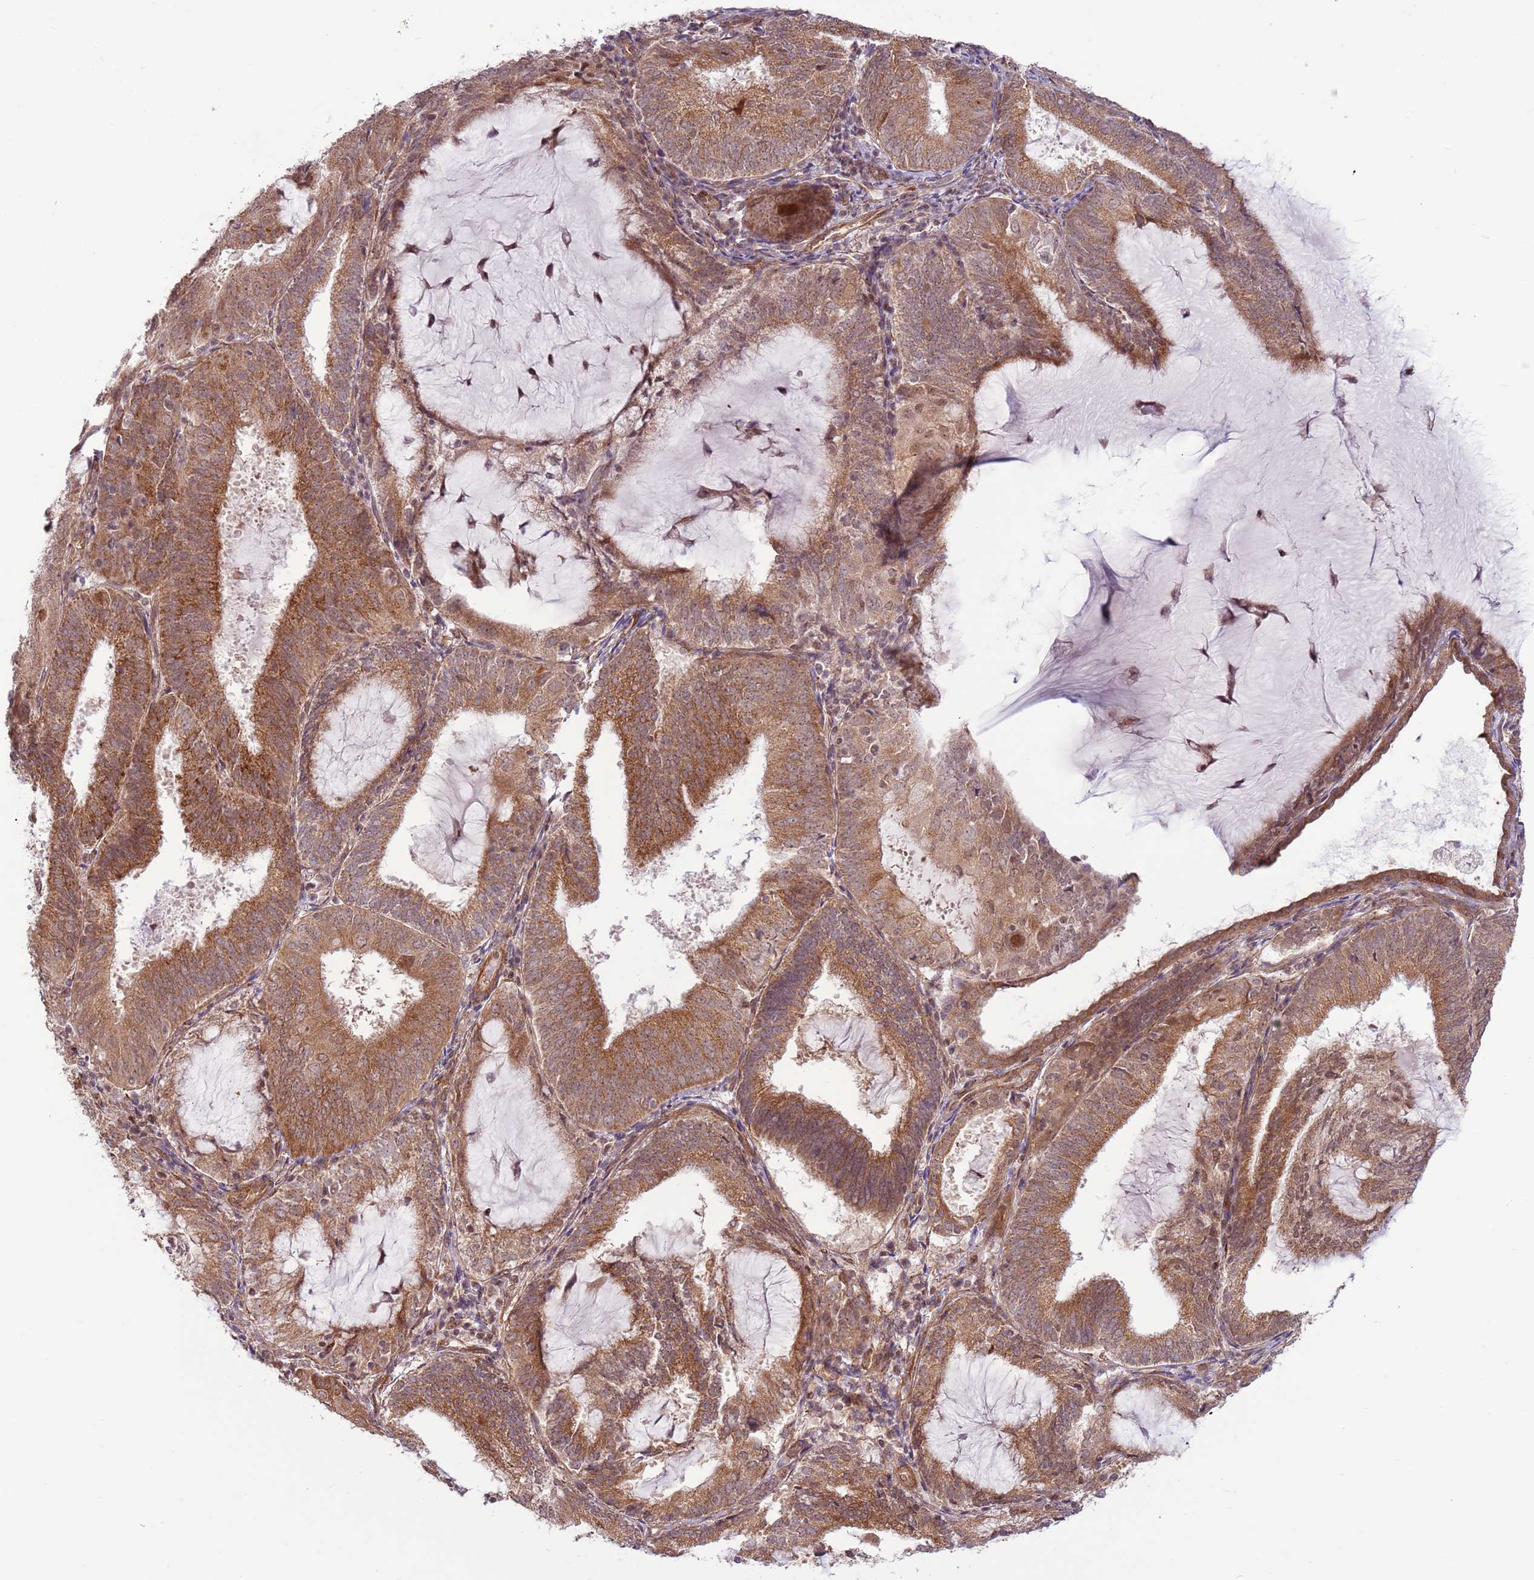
{"staining": {"intensity": "moderate", "quantity": ">75%", "location": "cytoplasmic/membranous"}, "tissue": "endometrial cancer", "cell_type": "Tumor cells", "image_type": "cancer", "snomed": [{"axis": "morphology", "description": "Adenocarcinoma, NOS"}, {"axis": "topography", "description": "Endometrium"}], "caption": "Immunohistochemical staining of human endometrial cancer demonstrates medium levels of moderate cytoplasmic/membranous expression in approximately >75% of tumor cells.", "gene": "DCAF4", "patient": {"sex": "female", "age": 81}}